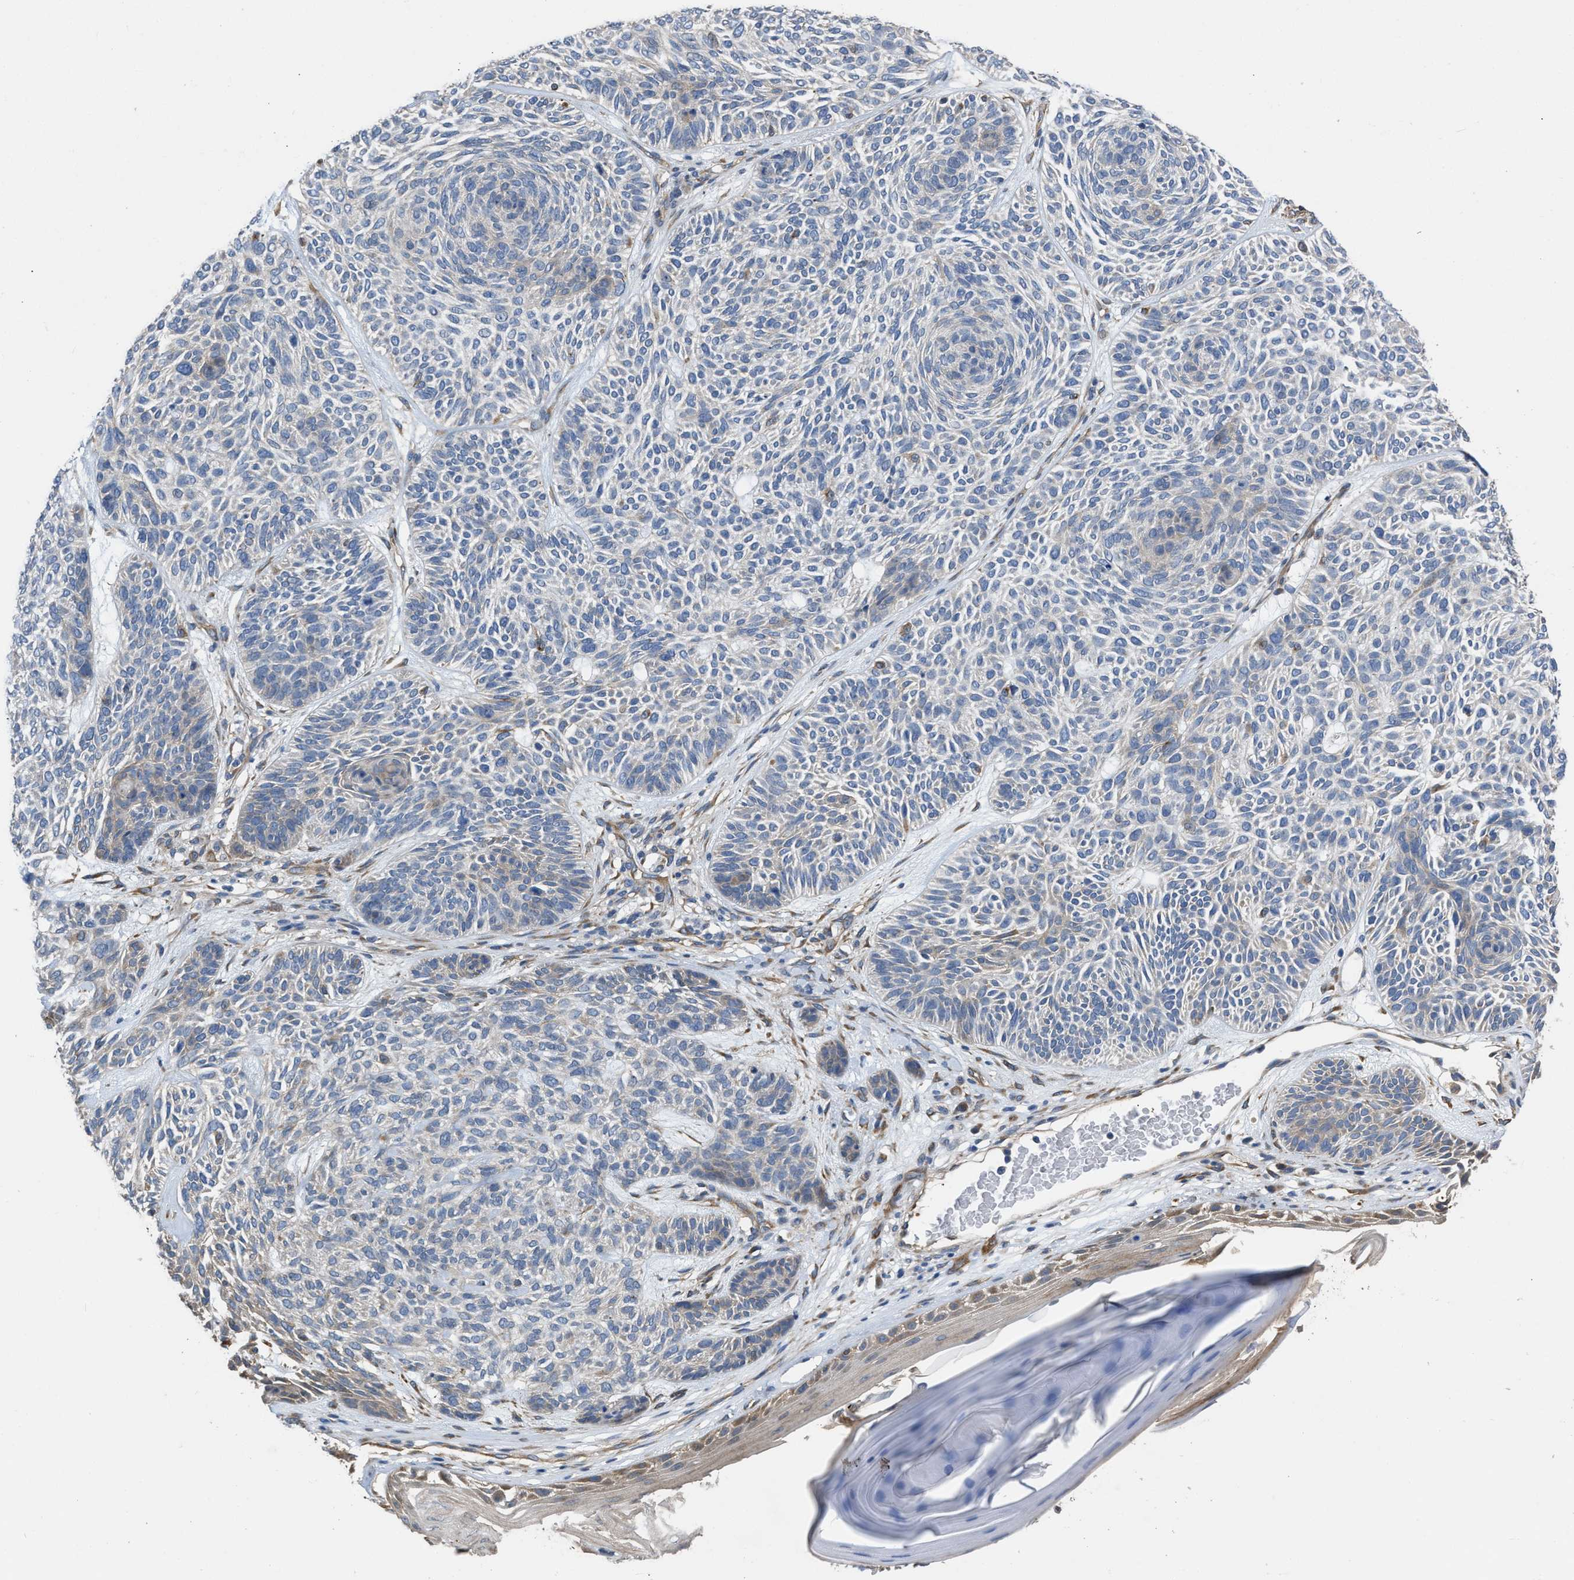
{"staining": {"intensity": "weak", "quantity": "<25%", "location": "cytoplasmic/membranous"}, "tissue": "skin cancer", "cell_type": "Tumor cells", "image_type": "cancer", "snomed": [{"axis": "morphology", "description": "Basal cell carcinoma"}, {"axis": "topography", "description": "Skin"}], "caption": "Immunohistochemistry of human skin cancer (basal cell carcinoma) reveals no positivity in tumor cells.", "gene": "SLC4A11", "patient": {"sex": "male", "age": 55}}